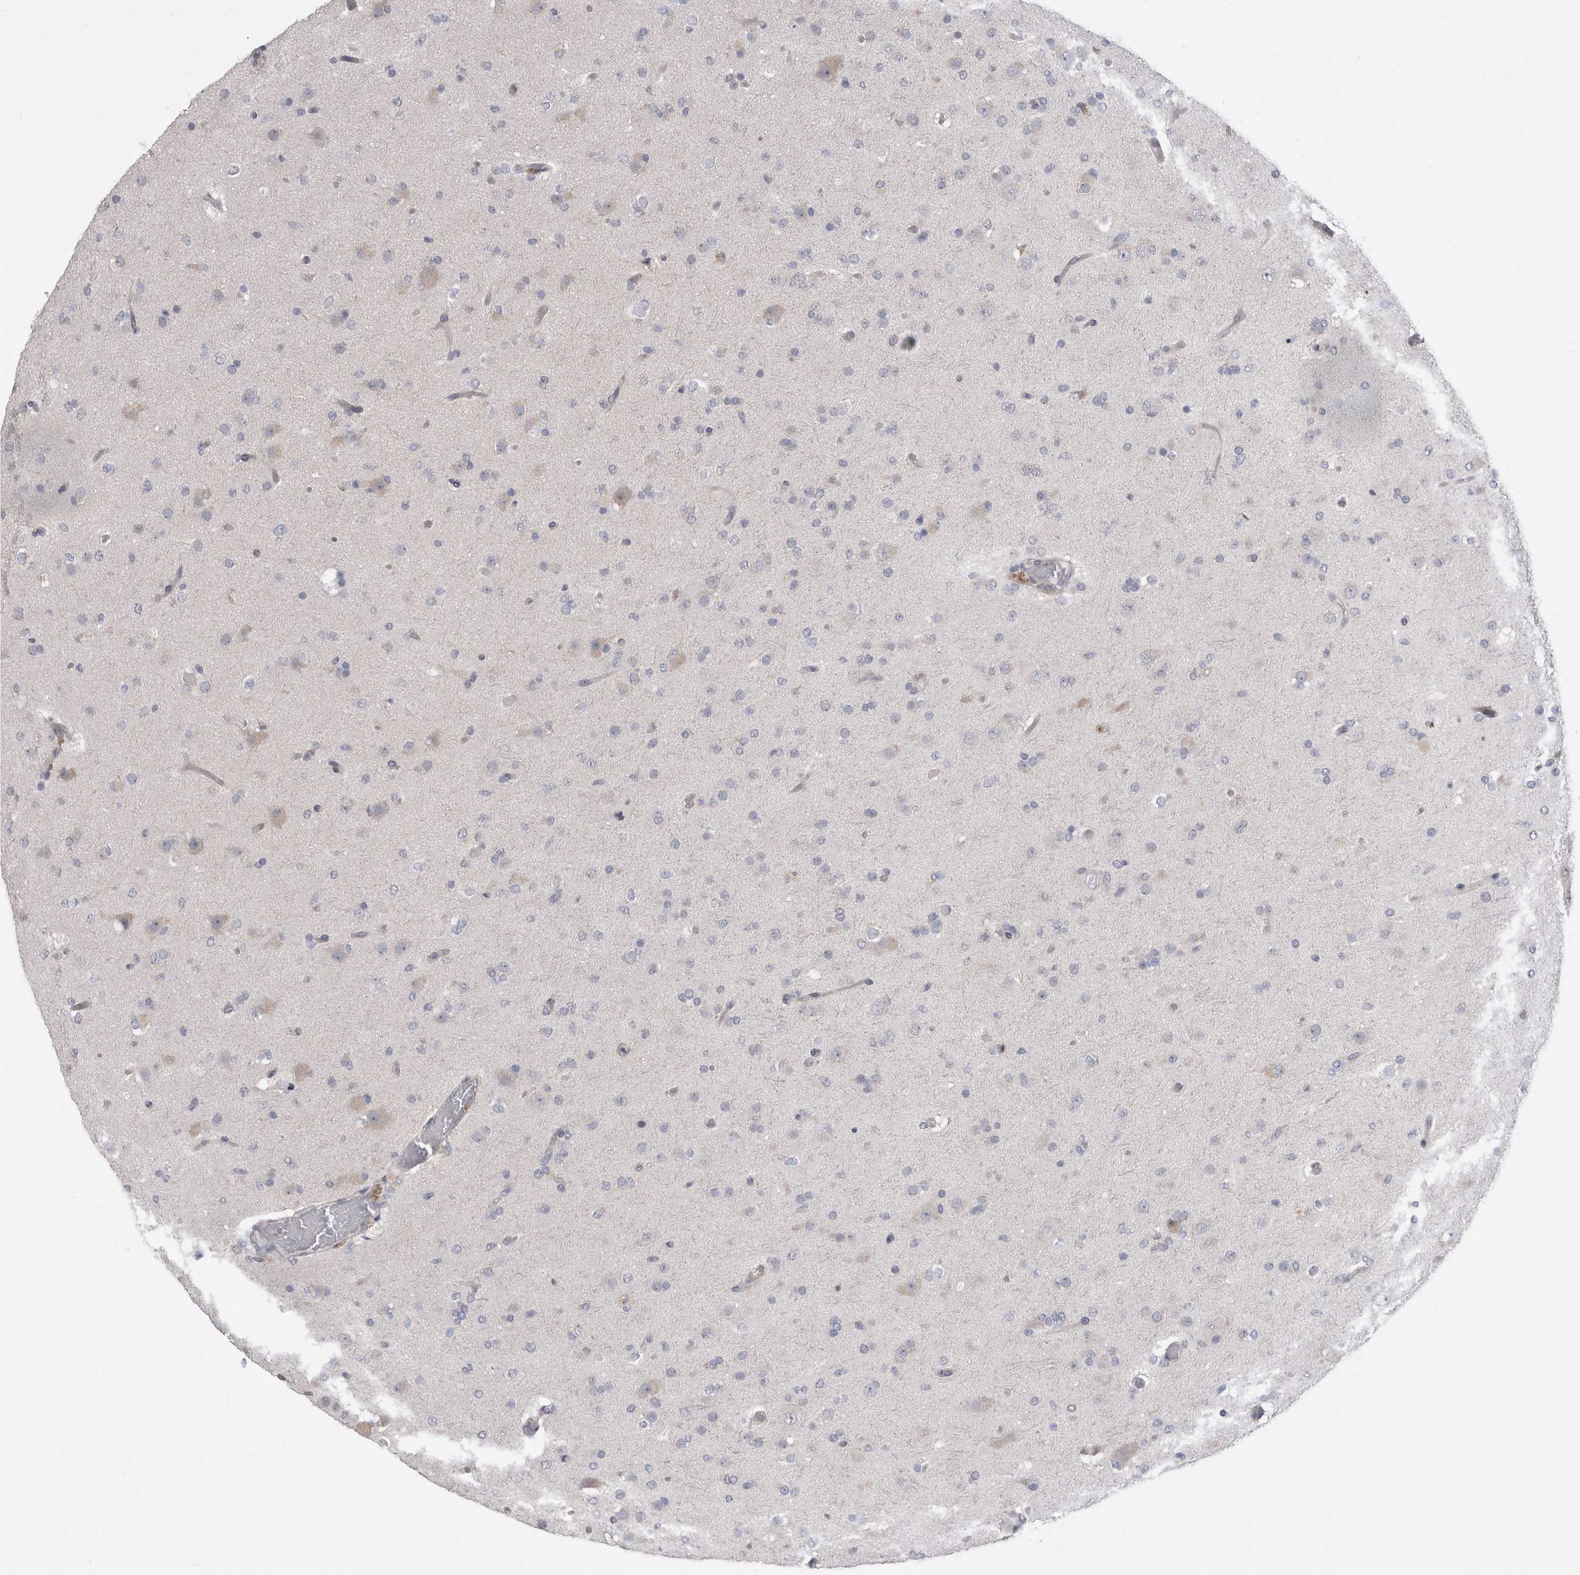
{"staining": {"intensity": "negative", "quantity": "none", "location": "none"}, "tissue": "glioma", "cell_type": "Tumor cells", "image_type": "cancer", "snomed": [{"axis": "morphology", "description": "Glioma, malignant, Low grade"}, {"axis": "topography", "description": "Brain"}], "caption": "Glioma was stained to show a protein in brown. There is no significant positivity in tumor cells. (Brightfield microscopy of DAB (3,3'-diaminobenzidine) immunohistochemistry at high magnification).", "gene": "ARHGAP29", "patient": {"sex": "male", "age": 65}}